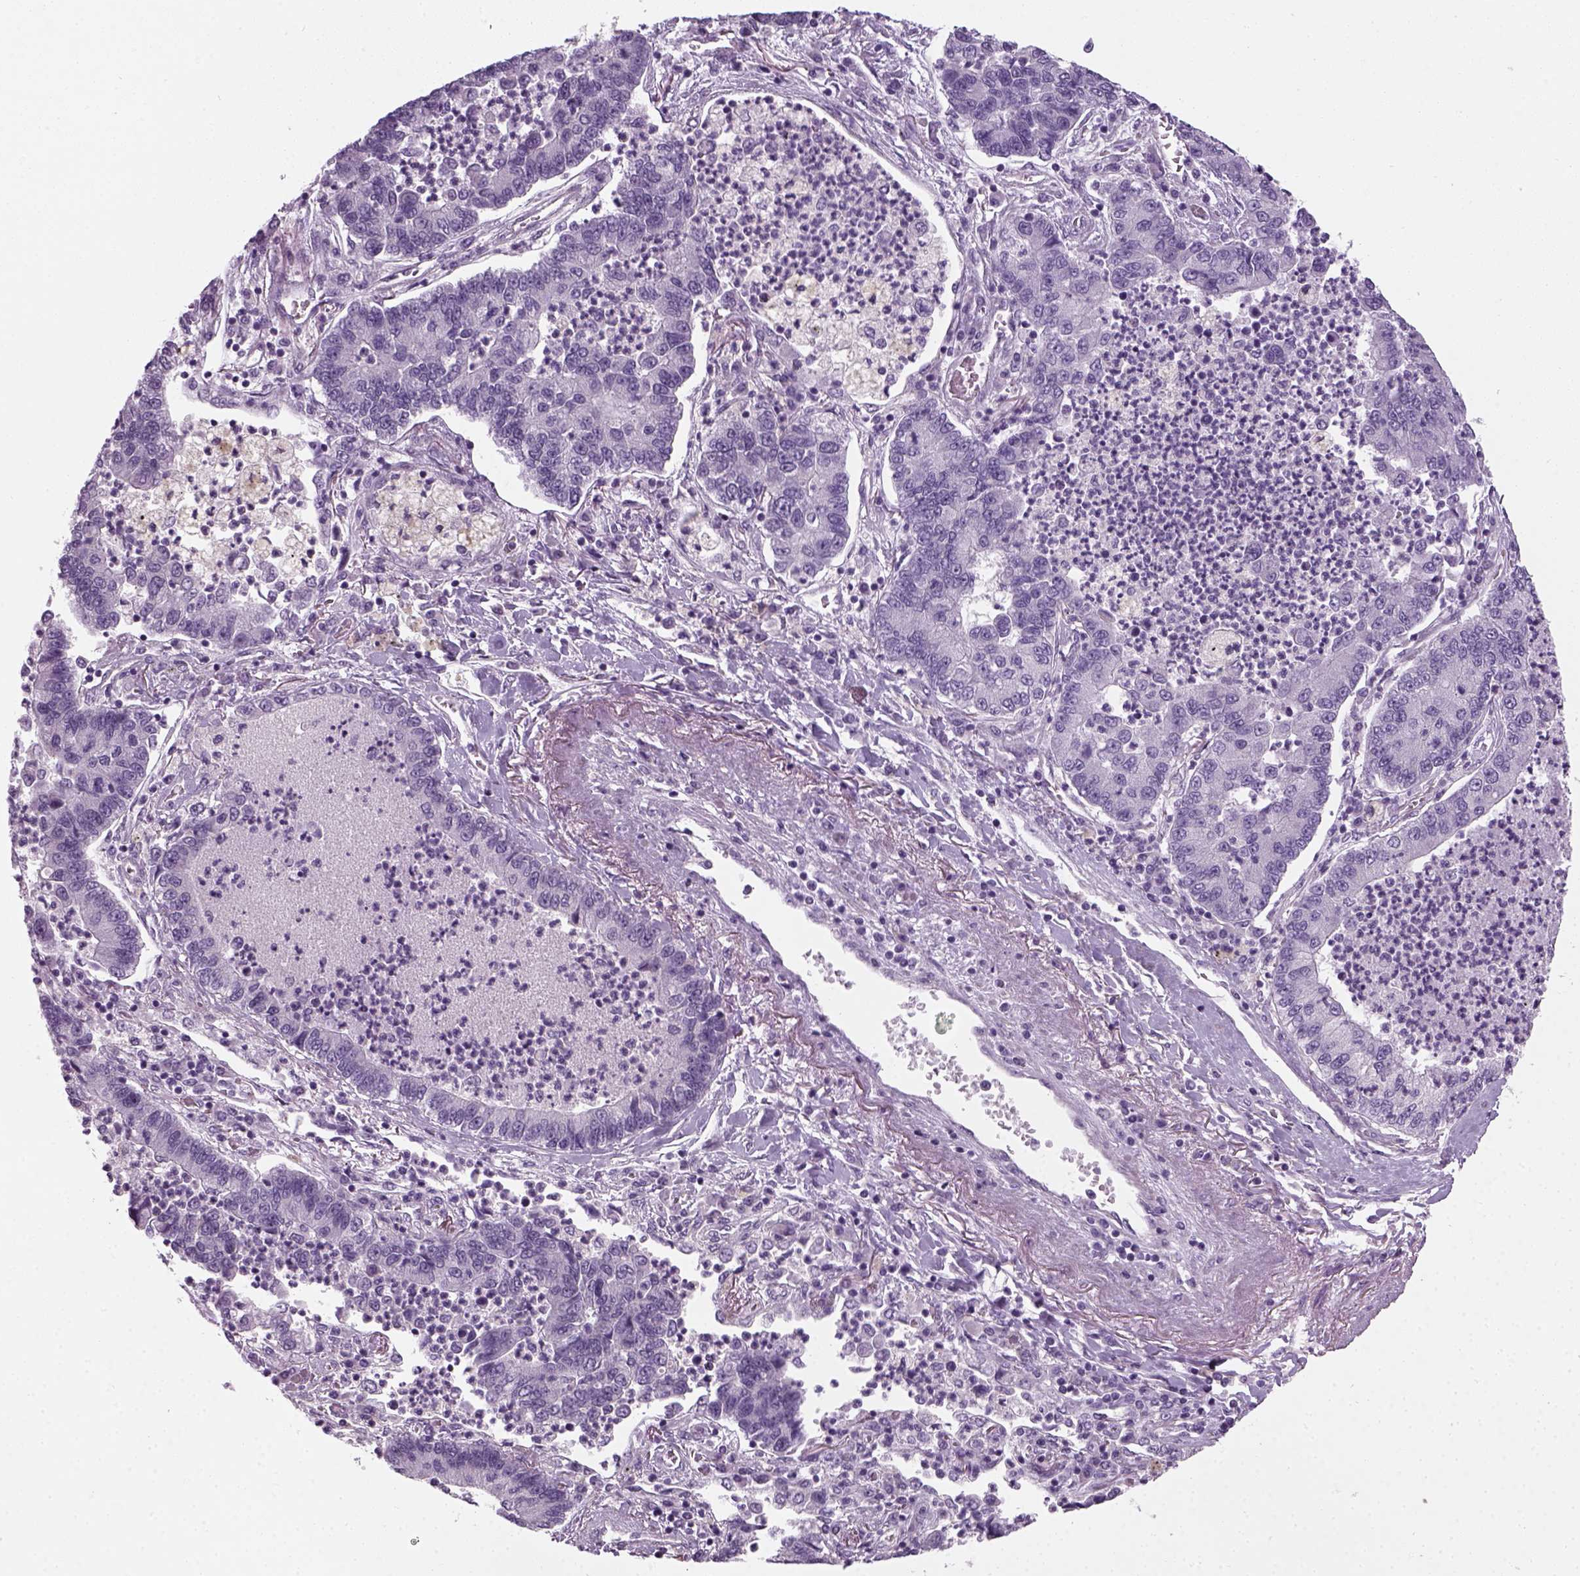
{"staining": {"intensity": "negative", "quantity": "none", "location": "none"}, "tissue": "lung cancer", "cell_type": "Tumor cells", "image_type": "cancer", "snomed": [{"axis": "morphology", "description": "Adenocarcinoma, NOS"}, {"axis": "topography", "description": "Lung"}], "caption": "Tumor cells show no significant staining in lung adenocarcinoma.", "gene": "ELOVL3", "patient": {"sex": "female", "age": 57}}